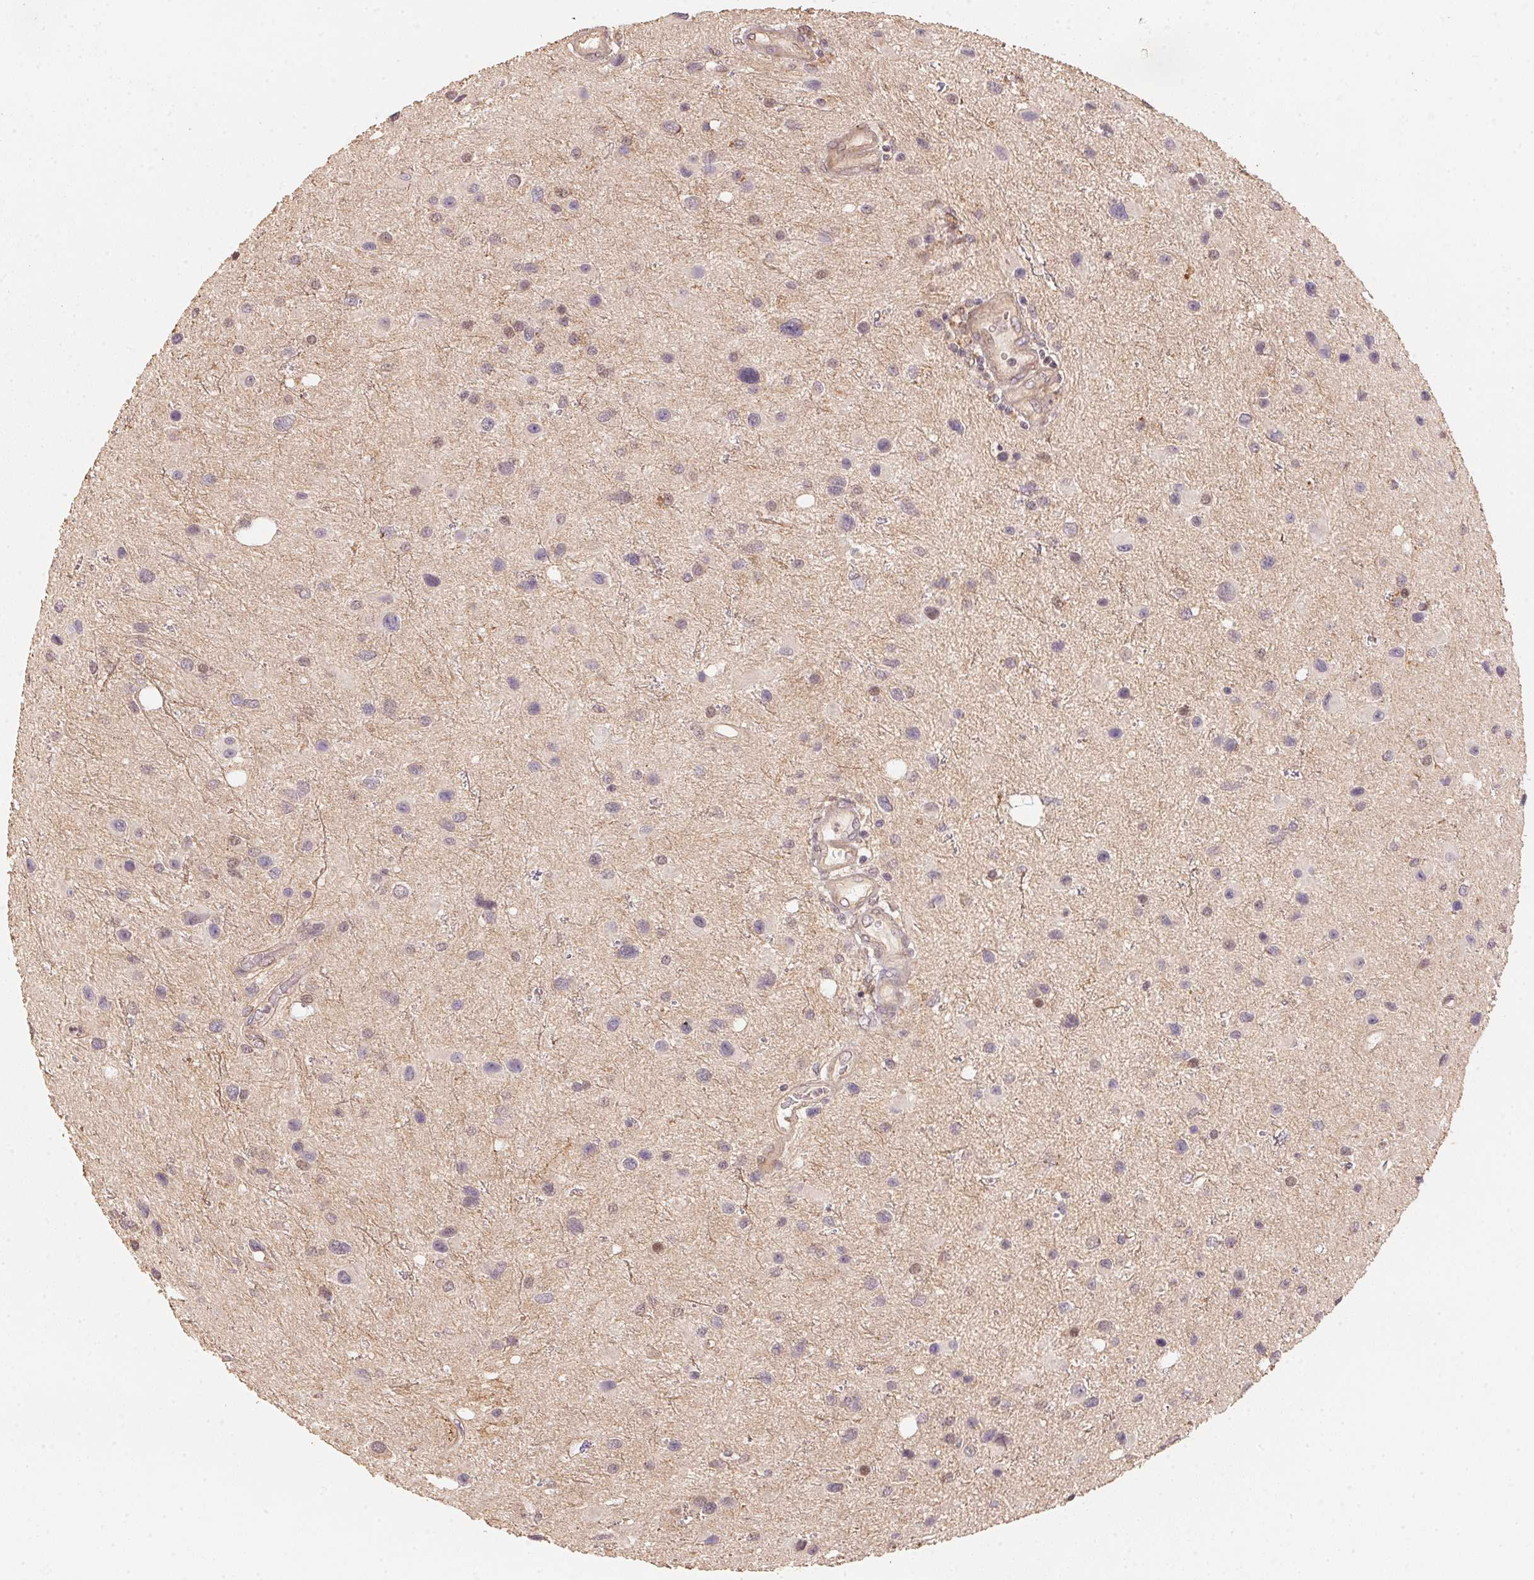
{"staining": {"intensity": "weak", "quantity": "<25%", "location": "cytoplasmic/membranous"}, "tissue": "glioma", "cell_type": "Tumor cells", "image_type": "cancer", "snomed": [{"axis": "morphology", "description": "Glioma, malignant, Low grade"}, {"axis": "topography", "description": "Brain"}], "caption": "Protein analysis of malignant glioma (low-grade) reveals no significant staining in tumor cells.", "gene": "TMEM222", "patient": {"sex": "female", "age": 32}}